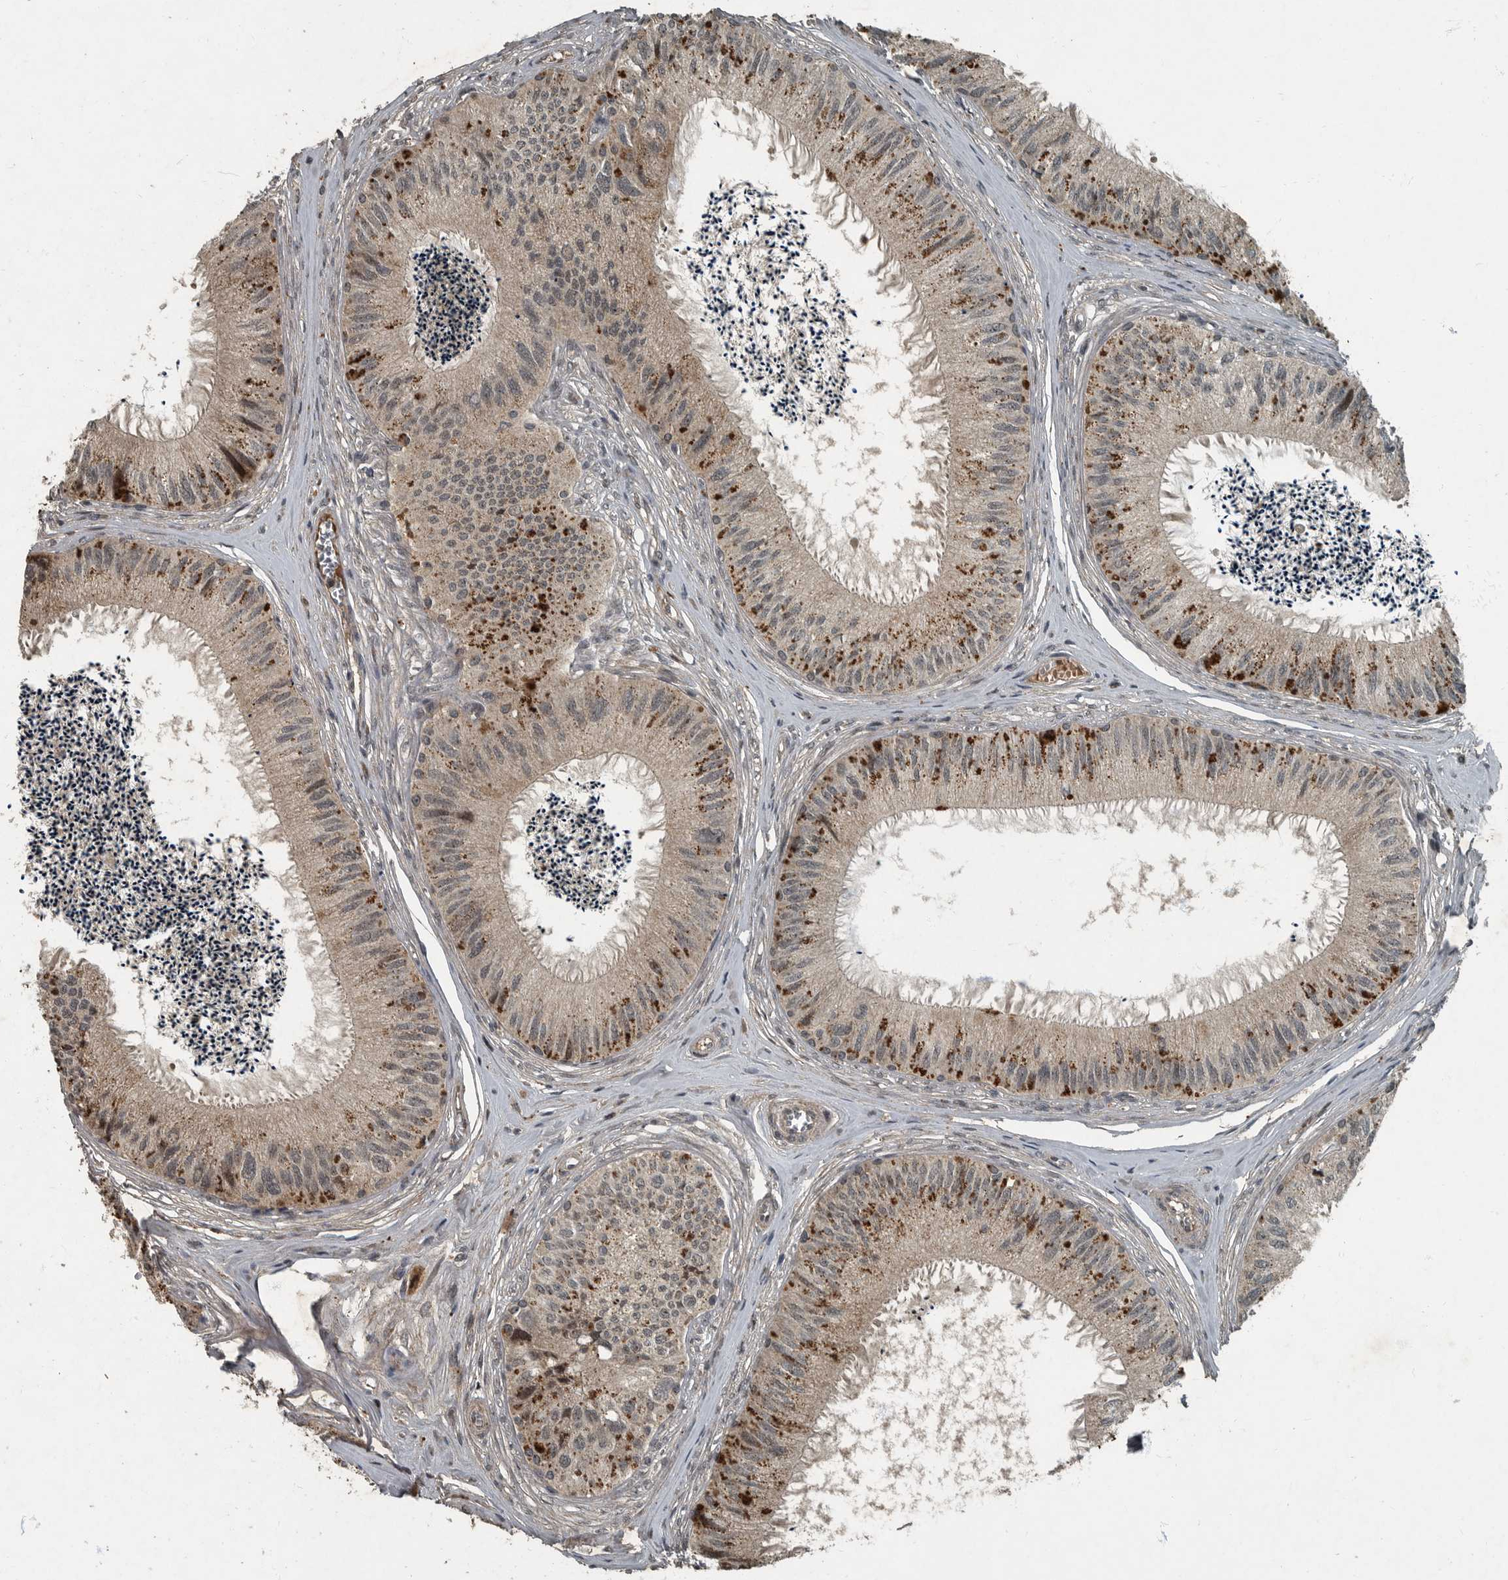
{"staining": {"intensity": "weak", "quantity": ">75%", "location": "cytoplasmic/membranous"}, "tissue": "epididymis", "cell_type": "Glandular cells", "image_type": "normal", "snomed": [{"axis": "morphology", "description": "Normal tissue, NOS"}, {"axis": "topography", "description": "Epididymis"}], "caption": "This micrograph displays IHC staining of benign epididymis, with low weak cytoplasmic/membranous staining in approximately >75% of glandular cells.", "gene": "FOXO1", "patient": {"sex": "male", "age": 79}}